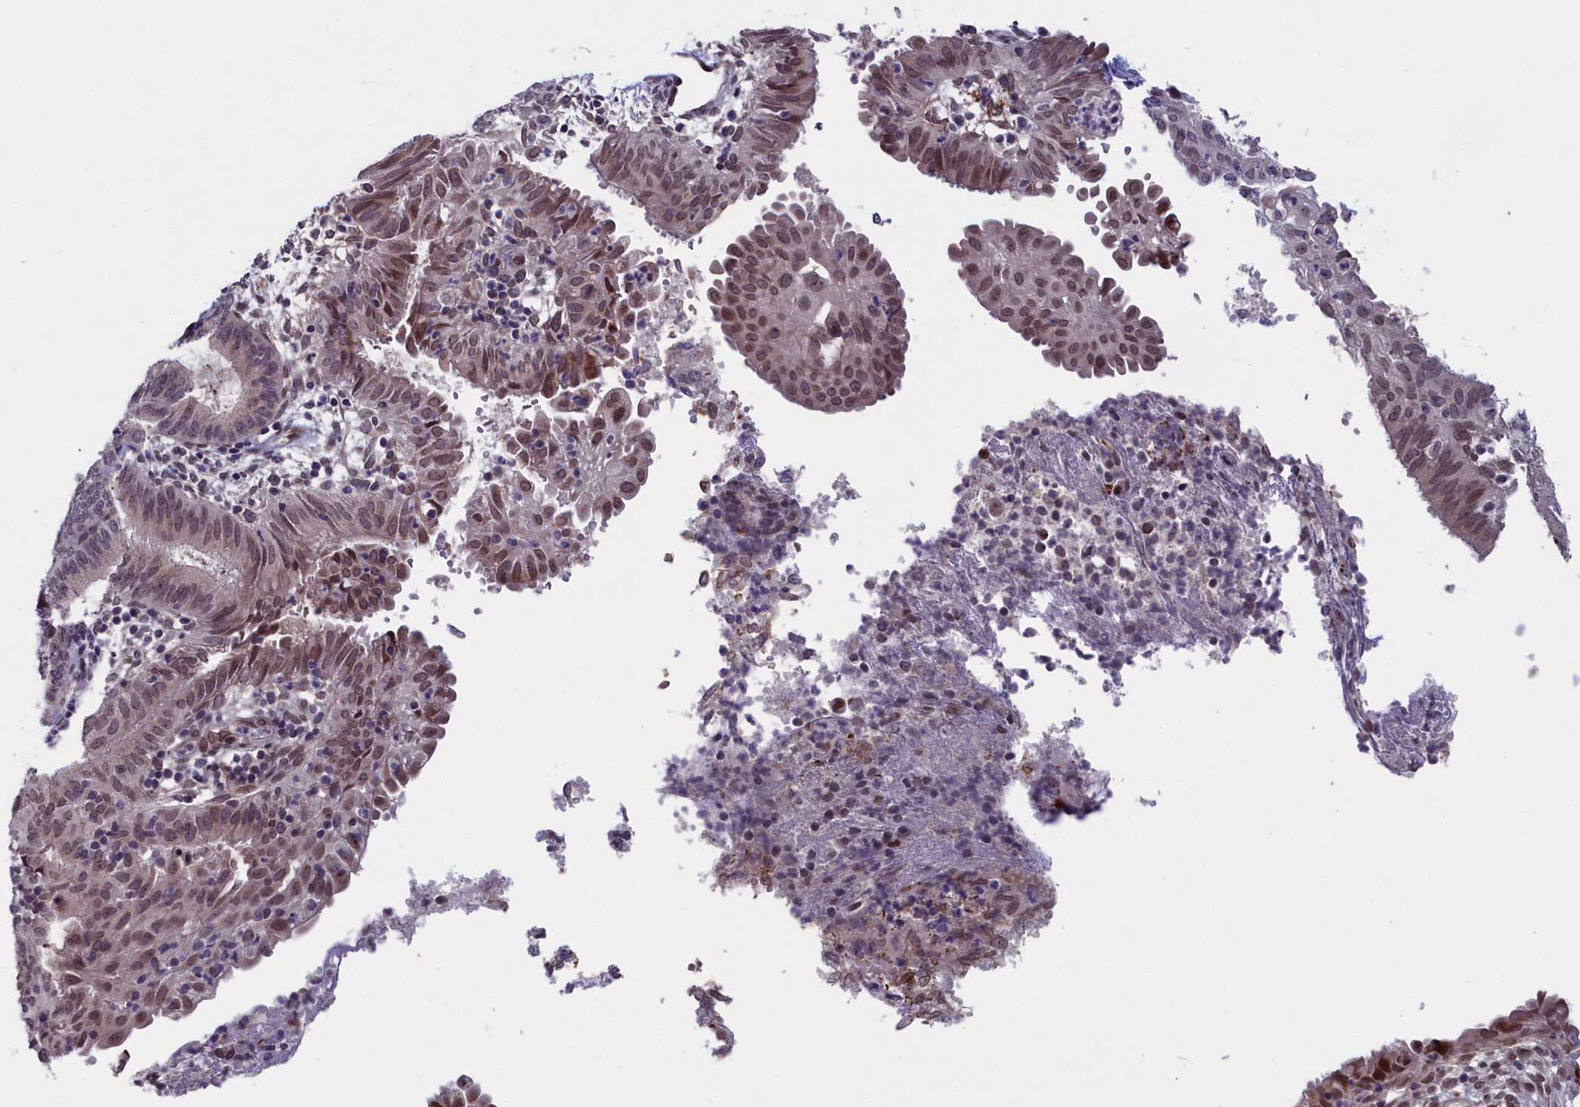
{"staining": {"intensity": "strong", "quantity": ">75%", "location": "nuclear"}, "tissue": "endometrial cancer", "cell_type": "Tumor cells", "image_type": "cancer", "snomed": [{"axis": "morphology", "description": "Adenocarcinoma, NOS"}, {"axis": "topography", "description": "Endometrium"}], "caption": "Protein analysis of adenocarcinoma (endometrial) tissue demonstrates strong nuclear positivity in about >75% of tumor cells.", "gene": "GPSM1", "patient": {"sex": "female", "age": 51}}